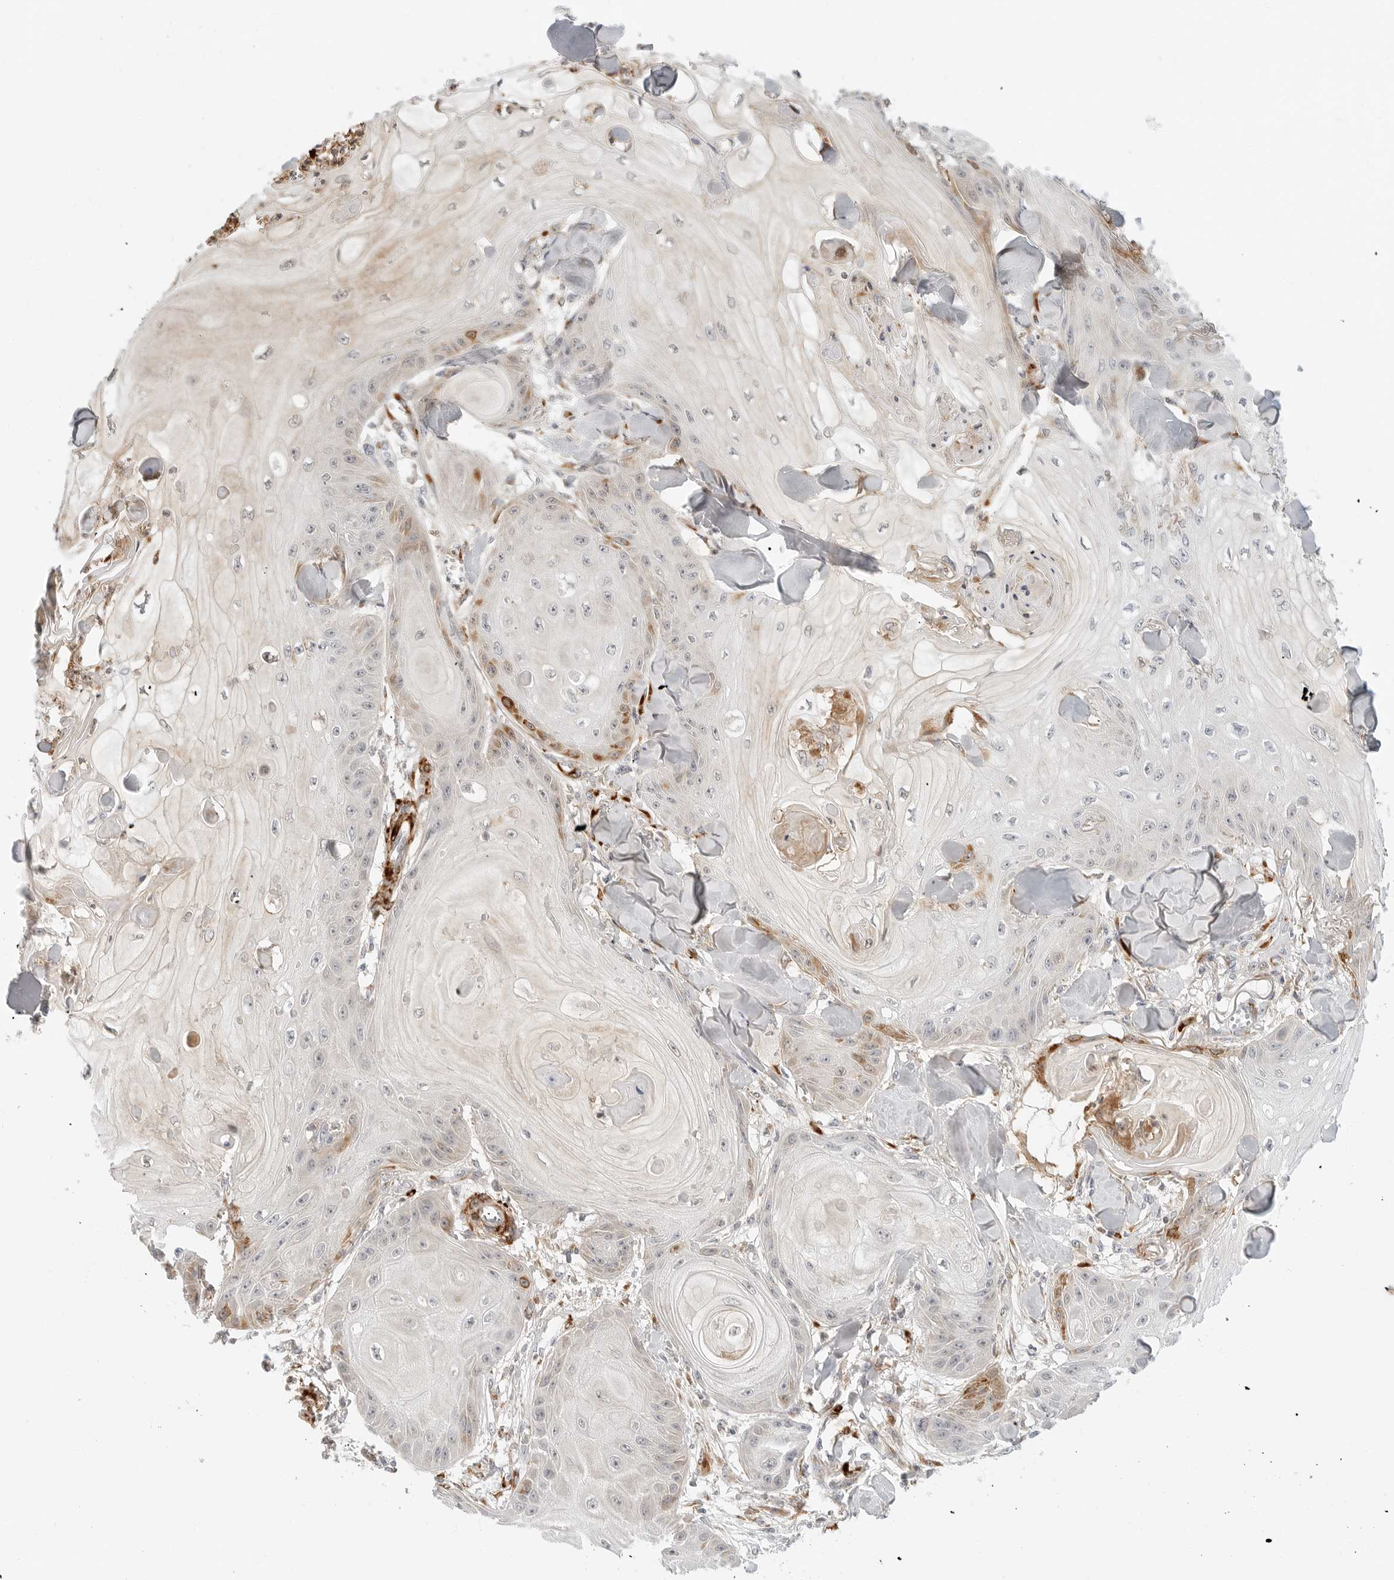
{"staining": {"intensity": "moderate", "quantity": "<25%", "location": "cytoplasmic/membranous"}, "tissue": "skin cancer", "cell_type": "Tumor cells", "image_type": "cancer", "snomed": [{"axis": "morphology", "description": "Squamous cell carcinoma, NOS"}, {"axis": "topography", "description": "Skin"}], "caption": "Tumor cells show low levels of moderate cytoplasmic/membranous expression in about <25% of cells in skin squamous cell carcinoma.", "gene": "C1QTNF1", "patient": {"sex": "male", "age": 74}}